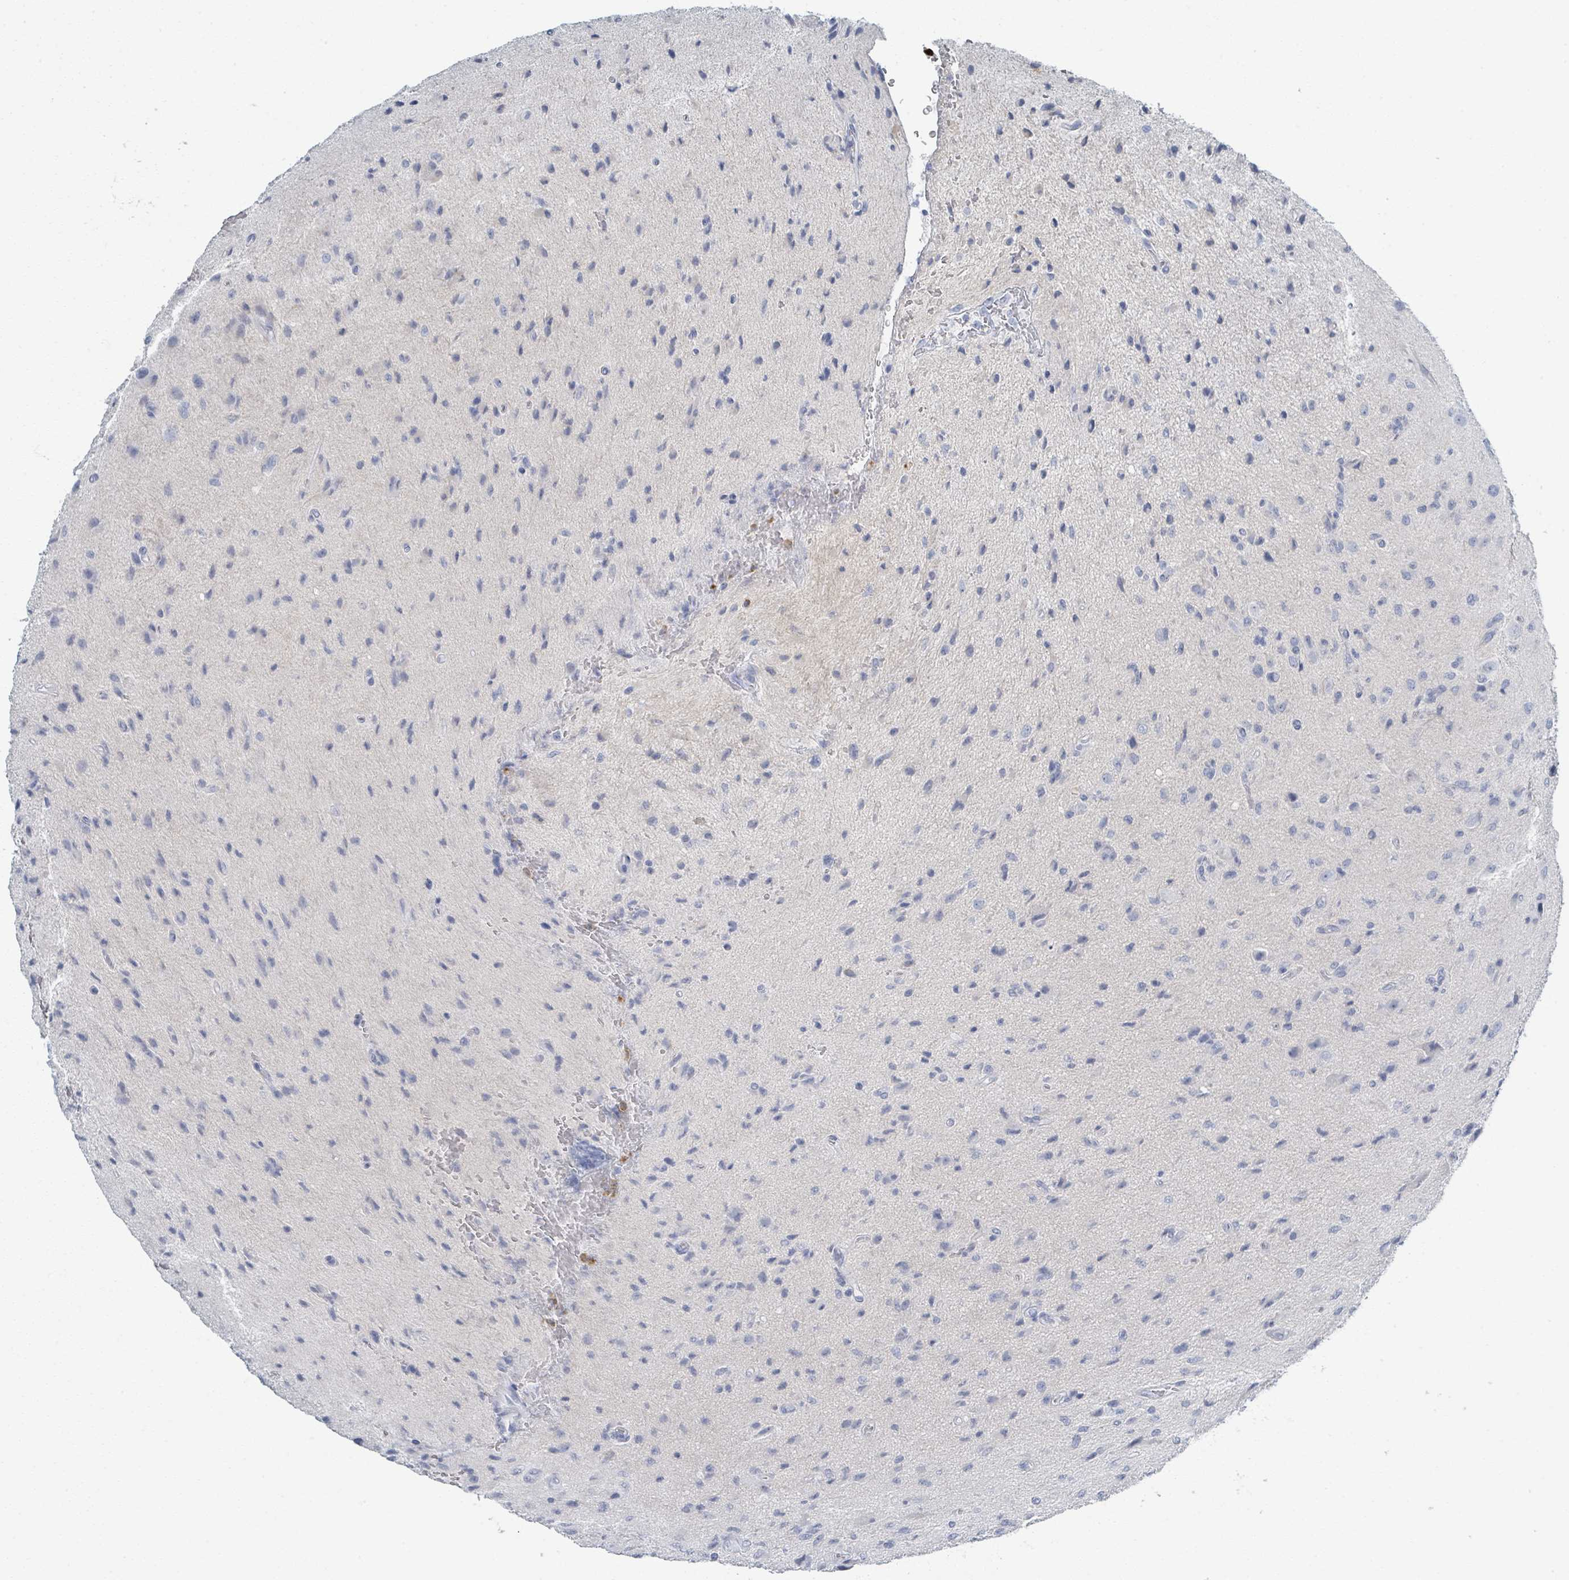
{"staining": {"intensity": "negative", "quantity": "none", "location": "none"}, "tissue": "glioma", "cell_type": "Tumor cells", "image_type": "cancer", "snomed": [{"axis": "morphology", "description": "Glioma, malignant, High grade"}, {"axis": "topography", "description": "Brain"}], "caption": "An IHC micrograph of glioma is shown. There is no staining in tumor cells of glioma. (DAB immunohistochemistry visualized using brightfield microscopy, high magnification).", "gene": "DEFA4", "patient": {"sex": "male", "age": 36}}